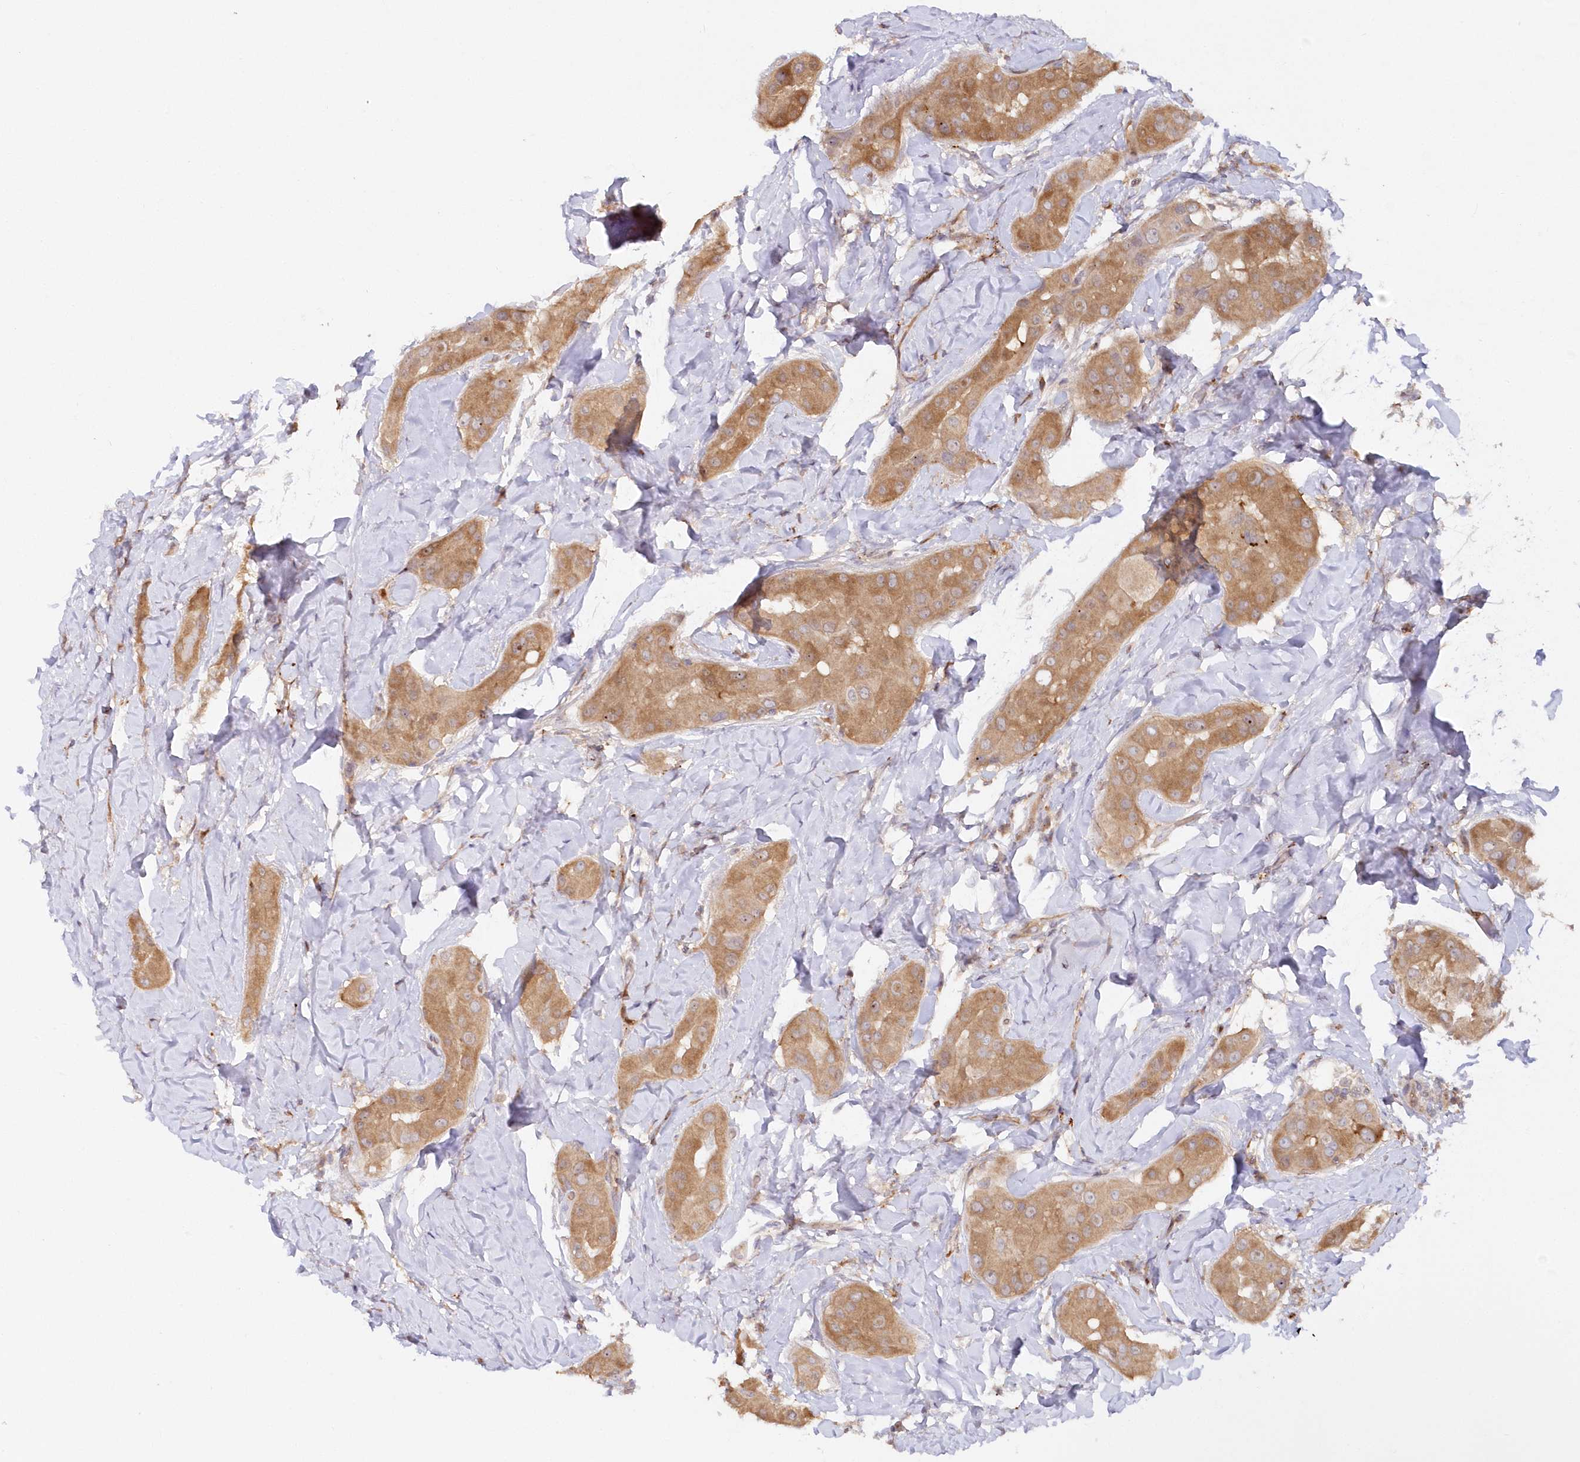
{"staining": {"intensity": "moderate", "quantity": ">75%", "location": "cytoplasmic/membranous"}, "tissue": "thyroid cancer", "cell_type": "Tumor cells", "image_type": "cancer", "snomed": [{"axis": "morphology", "description": "Papillary adenocarcinoma, NOS"}, {"axis": "topography", "description": "Thyroid gland"}], "caption": "The histopathology image reveals staining of thyroid cancer, revealing moderate cytoplasmic/membranous protein positivity (brown color) within tumor cells.", "gene": "GBE1", "patient": {"sex": "male", "age": 33}}